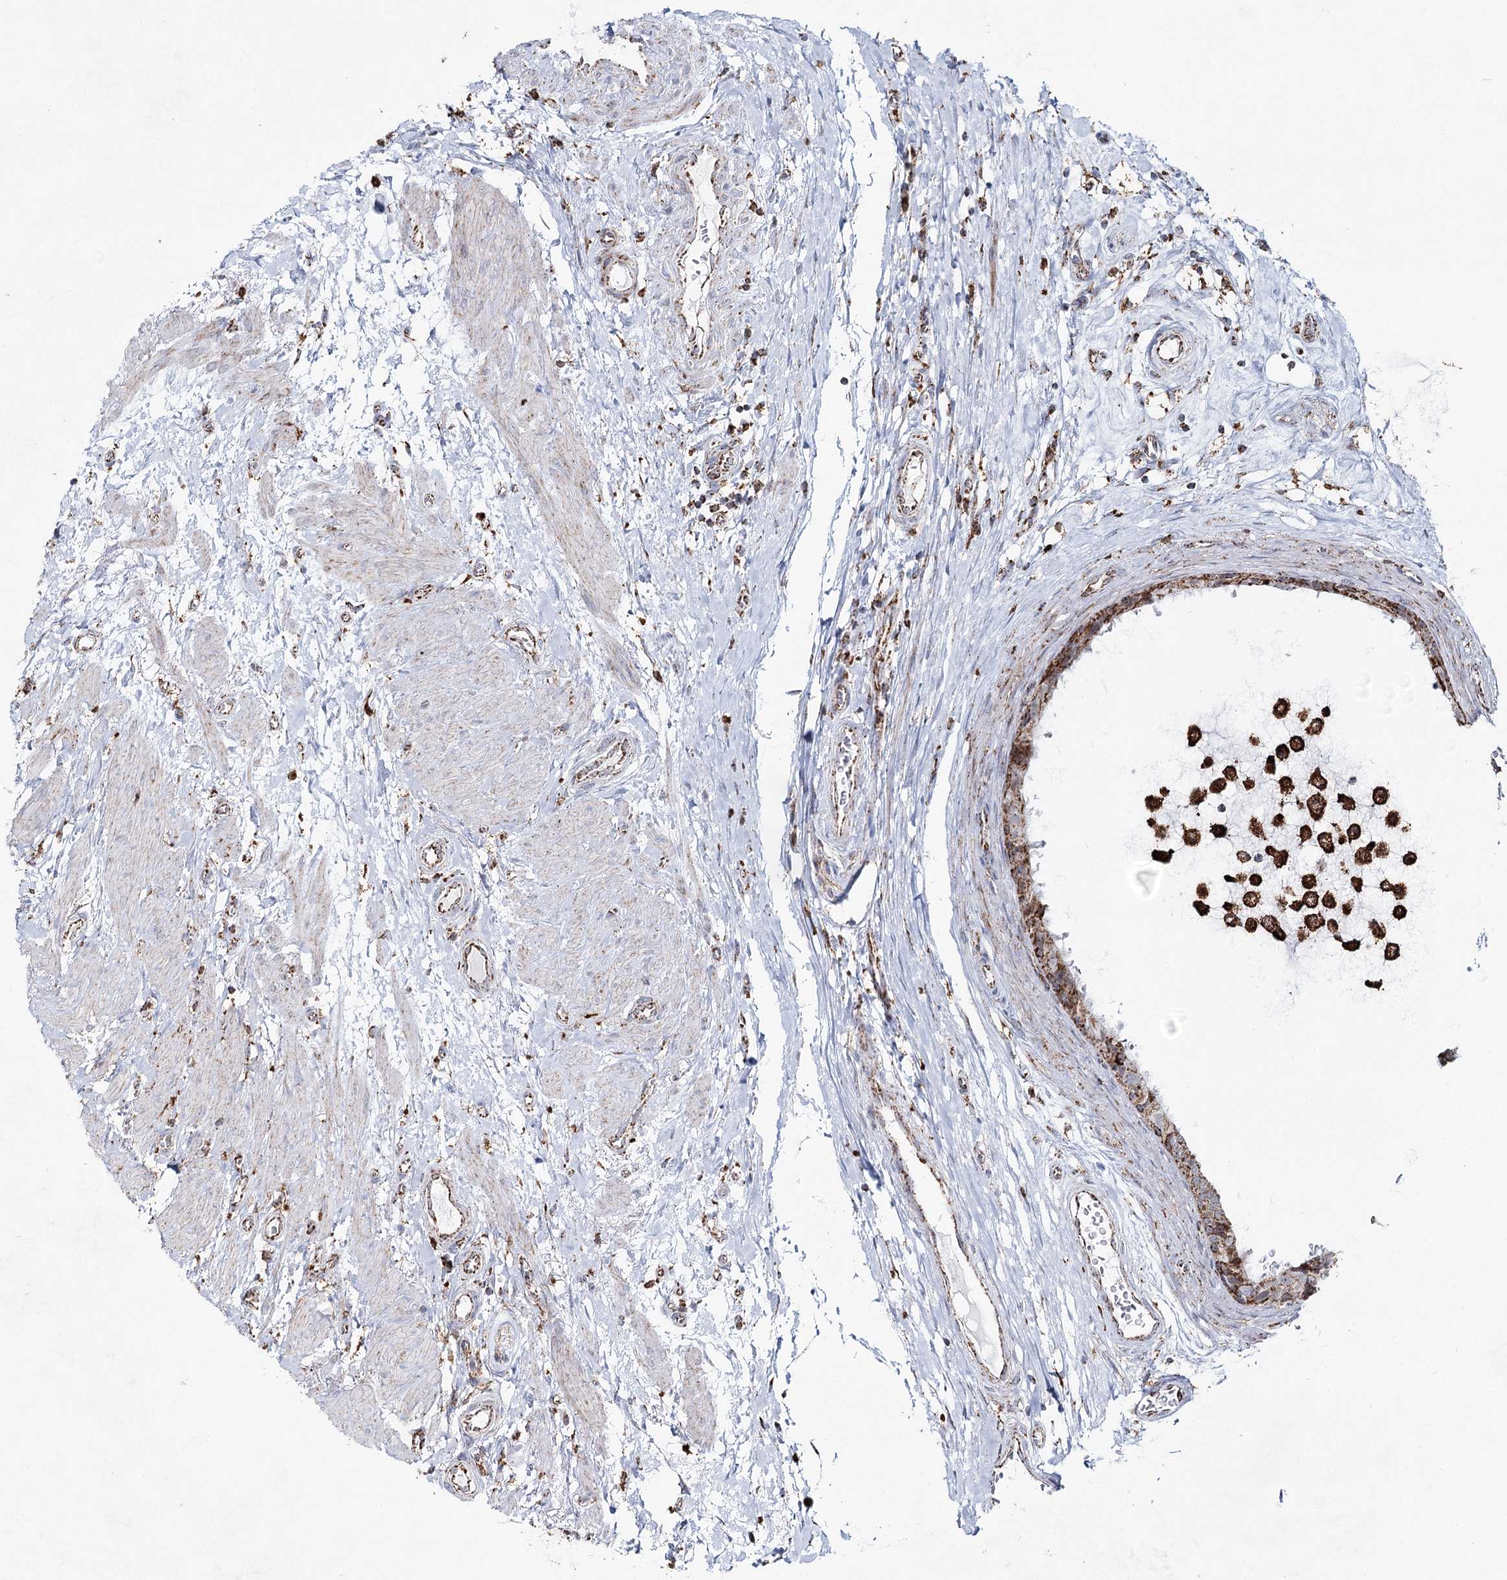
{"staining": {"intensity": "moderate", "quantity": ">75%", "location": "cytoplasmic/membranous"}, "tissue": "epididymis", "cell_type": "Glandular cells", "image_type": "normal", "snomed": [{"axis": "morphology", "description": "Normal tissue, NOS"}, {"axis": "morphology", "description": "Inflammation, NOS"}, {"axis": "topography", "description": "Epididymis"}], "caption": "Protein staining of normal epididymis displays moderate cytoplasmic/membranous staining in about >75% of glandular cells.", "gene": "CWF19L1", "patient": {"sex": "male", "age": 85}}